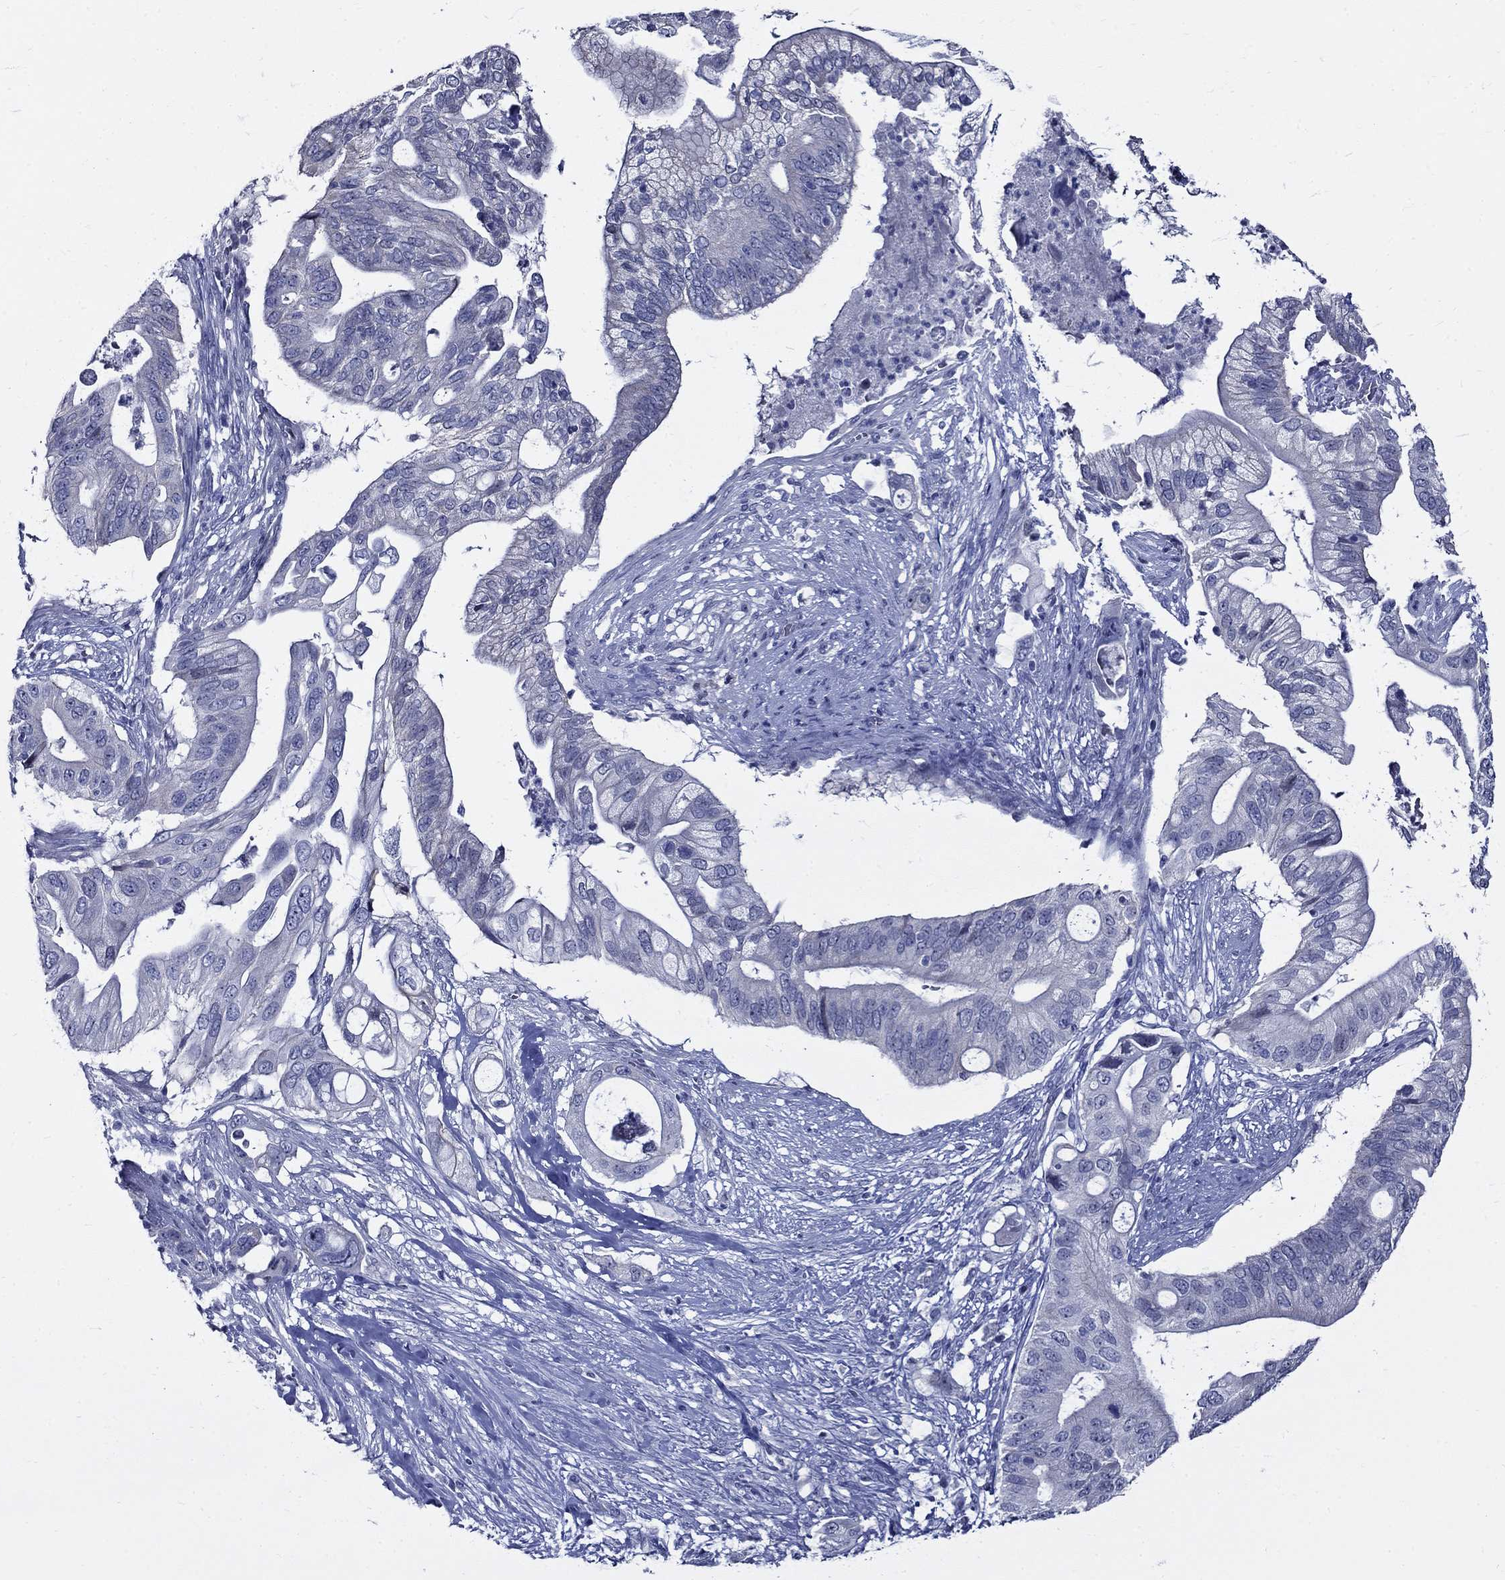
{"staining": {"intensity": "negative", "quantity": "none", "location": "none"}, "tissue": "pancreatic cancer", "cell_type": "Tumor cells", "image_type": "cancer", "snomed": [{"axis": "morphology", "description": "Adenocarcinoma, NOS"}, {"axis": "topography", "description": "Pancreas"}], "caption": "Histopathology image shows no significant protein staining in tumor cells of adenocarcinoma (pancreatic). Brightfield microscopy of immunohistochemistry (IHC) stained with DAB (brown) and hematoxylin (blue), captured at high magnification.", "gene": "GUCA1A", "patient": {"sex": "female", "age": 72}}